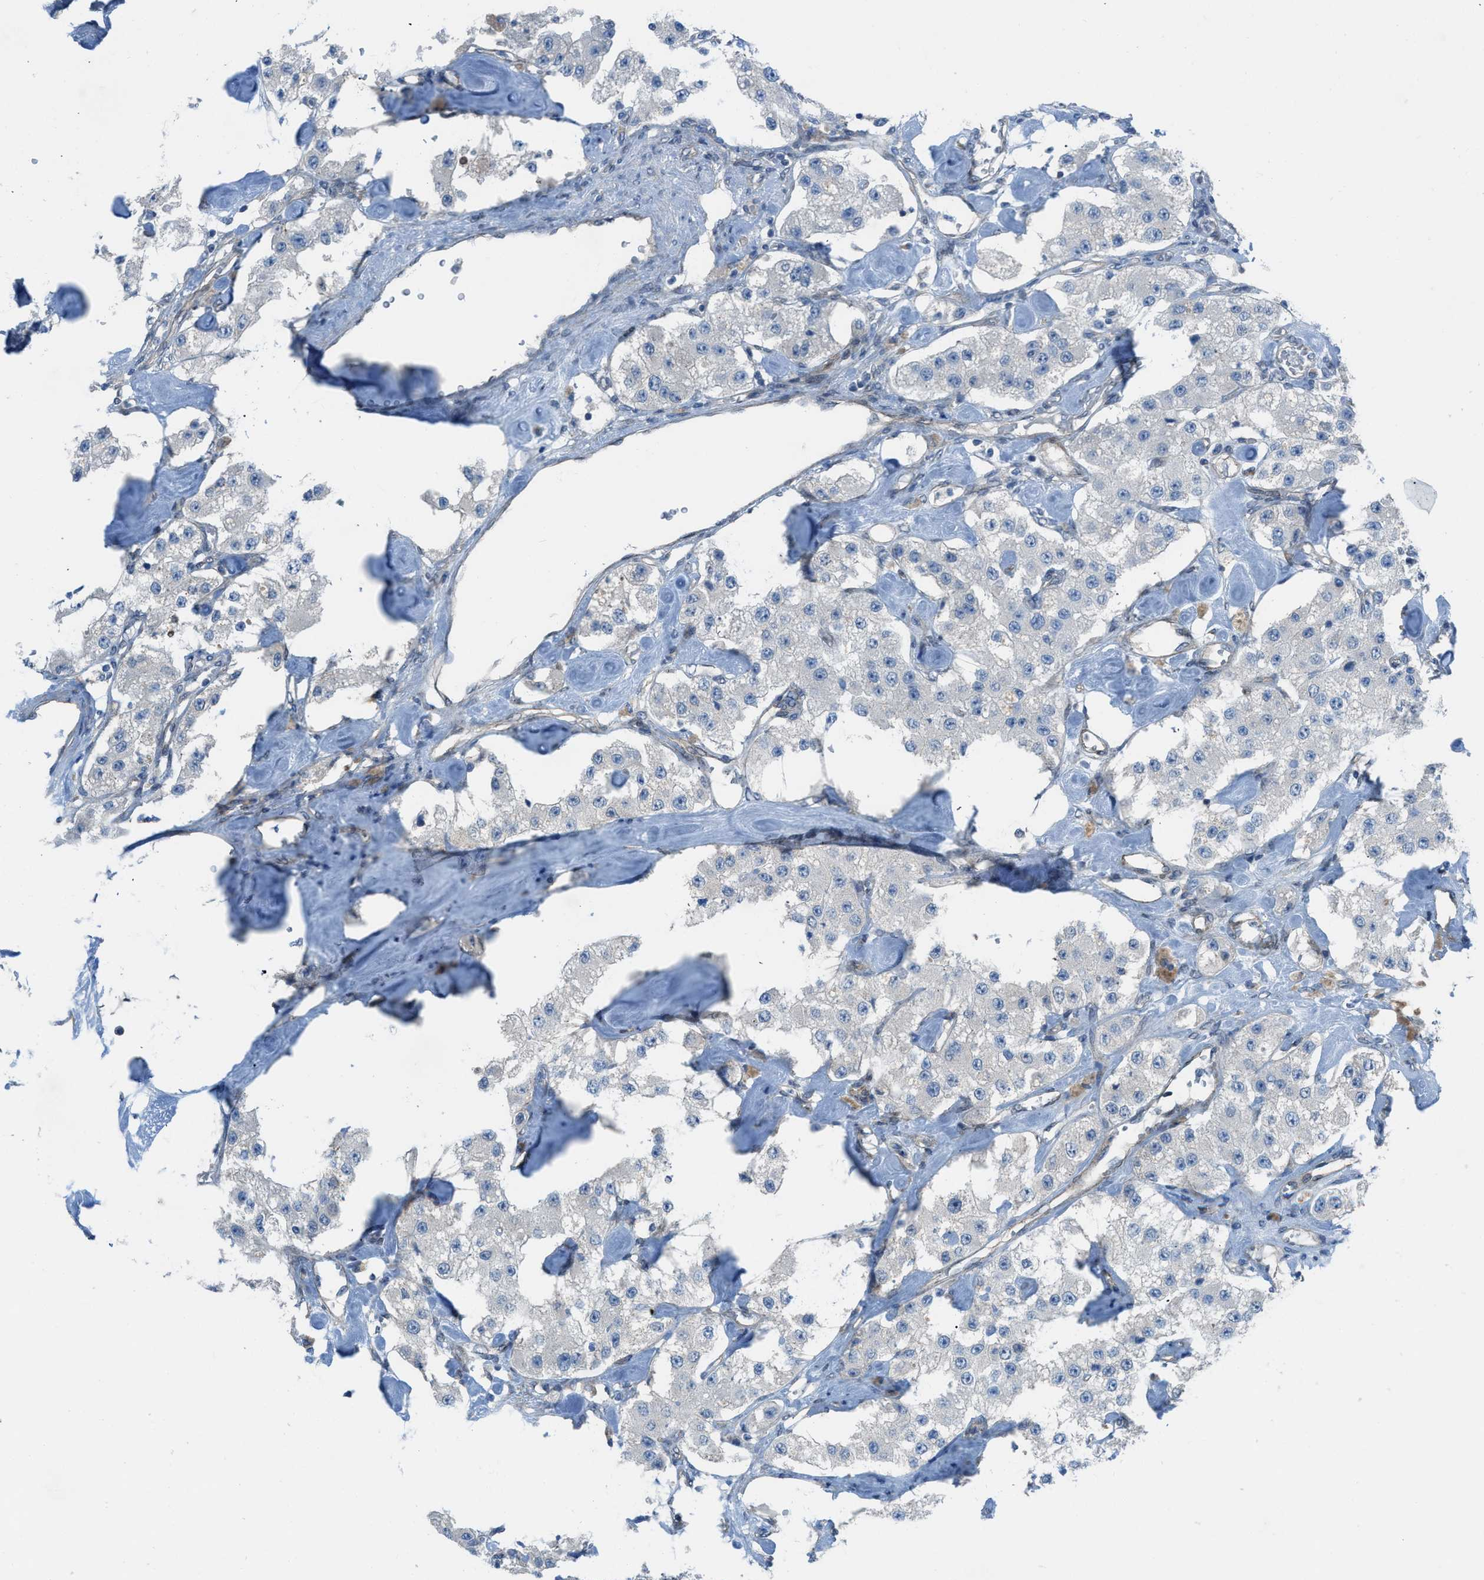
{"staining": {"intensity": "negative", "quantity": "none", "location": "none"}, "tissue": "carcinoid", "cell_type": "Tumor cells", "image_type": "cancer", "snomed": [{"axis": "morphology", "description": "Carcinoid, malignant, NOS"}, {"axis": "topography", "description": "Pancreas"}], "caption": "Immunohistochemistry (IHC) of human malignant carcinoid reveals no expression in tumor cells.", "gene": "PRKN", "patient": {"sex": "male", "age": 41}}